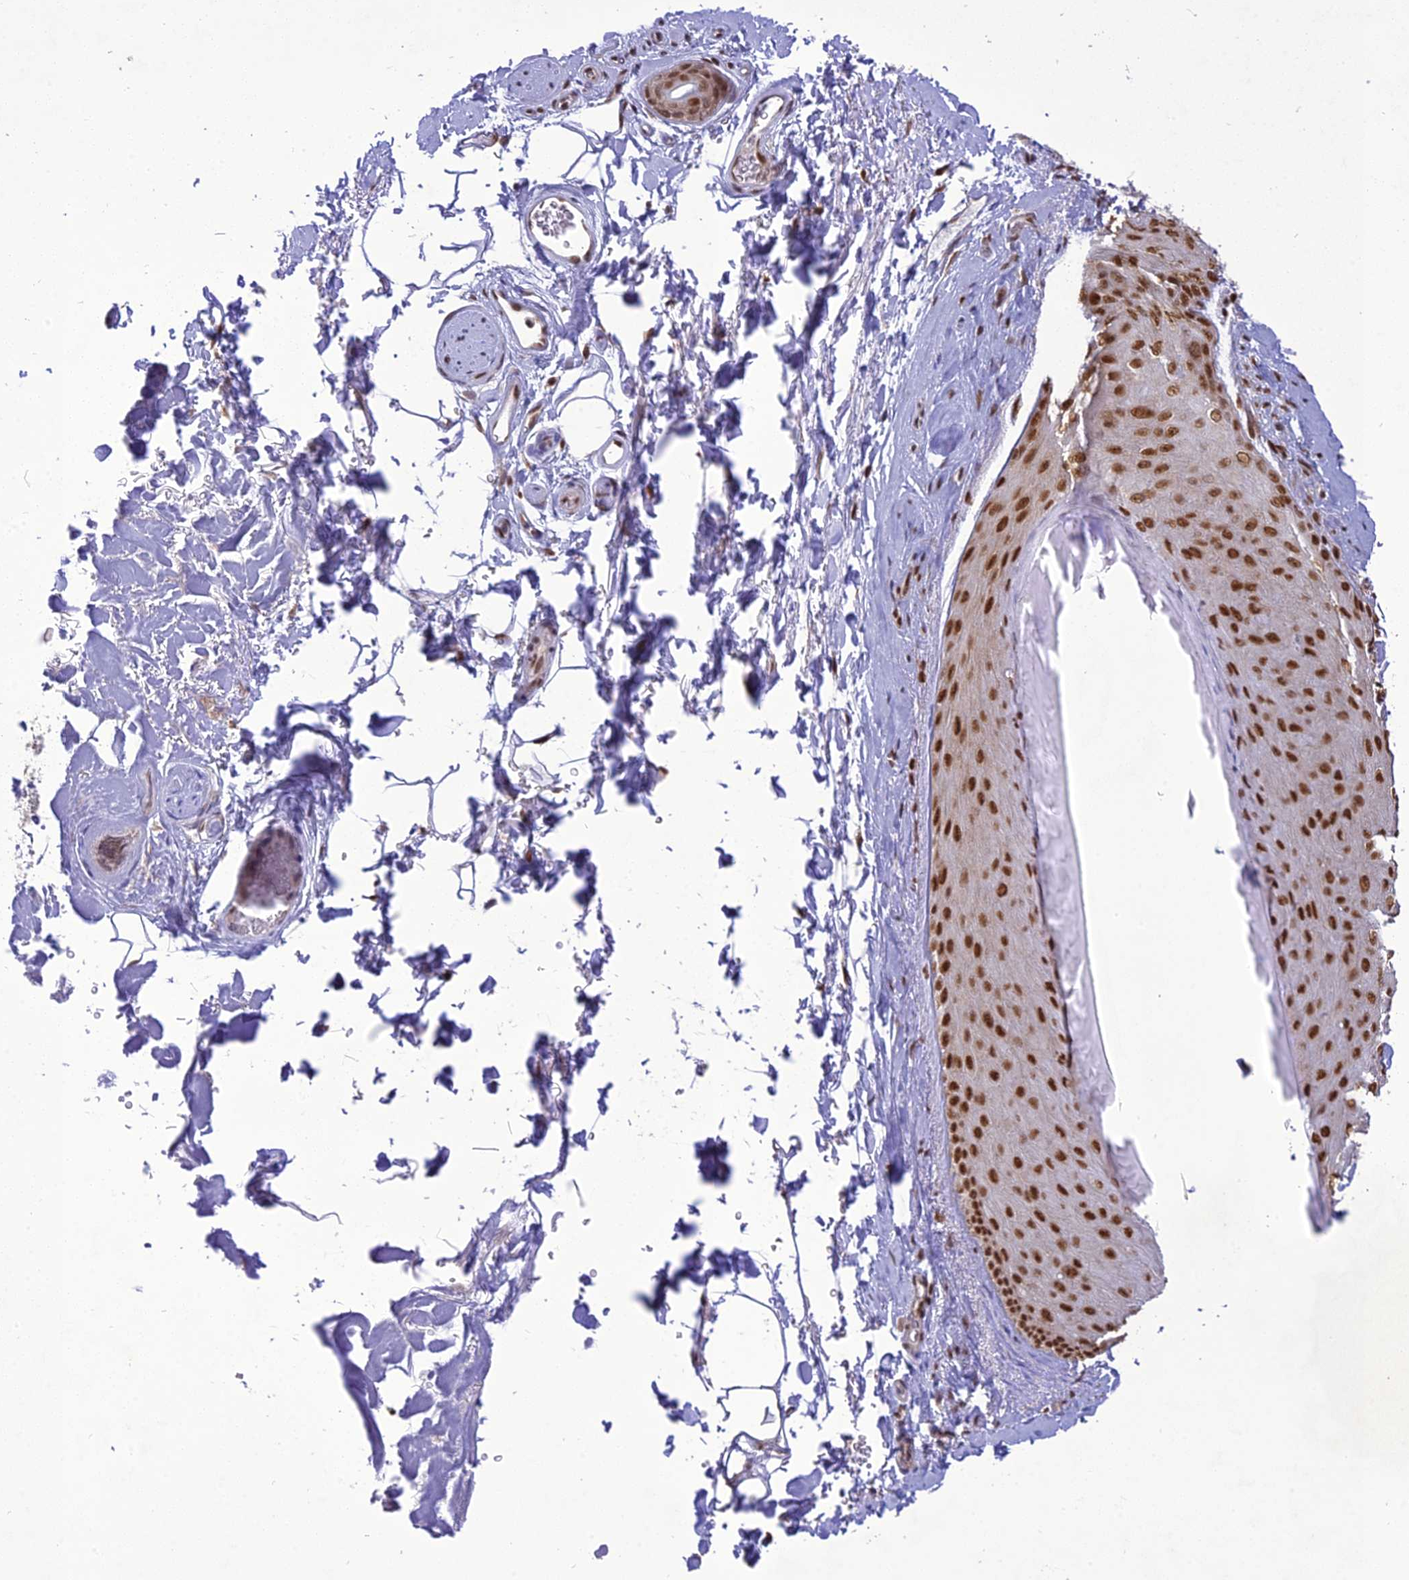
{"staining": {"intensity": "strong", "quantity": ">75%", "location": "nuclear"}, "tissue": "skin", "cell_type": "Epidermal cells", "image_type": "normal", "snomed": [{"axis": "morphology", "description": "Normal tissue, NOS"}, {"axis": "topography", "description": "Anal"}], "caption": "Approximately >75% of epidermal cells in normal skin reveal strong nuclear protein positivity as visualized by brown immunohistochemical staining.", "gene": "DDX1", "patient": {"sex": "male", "age": 44}}